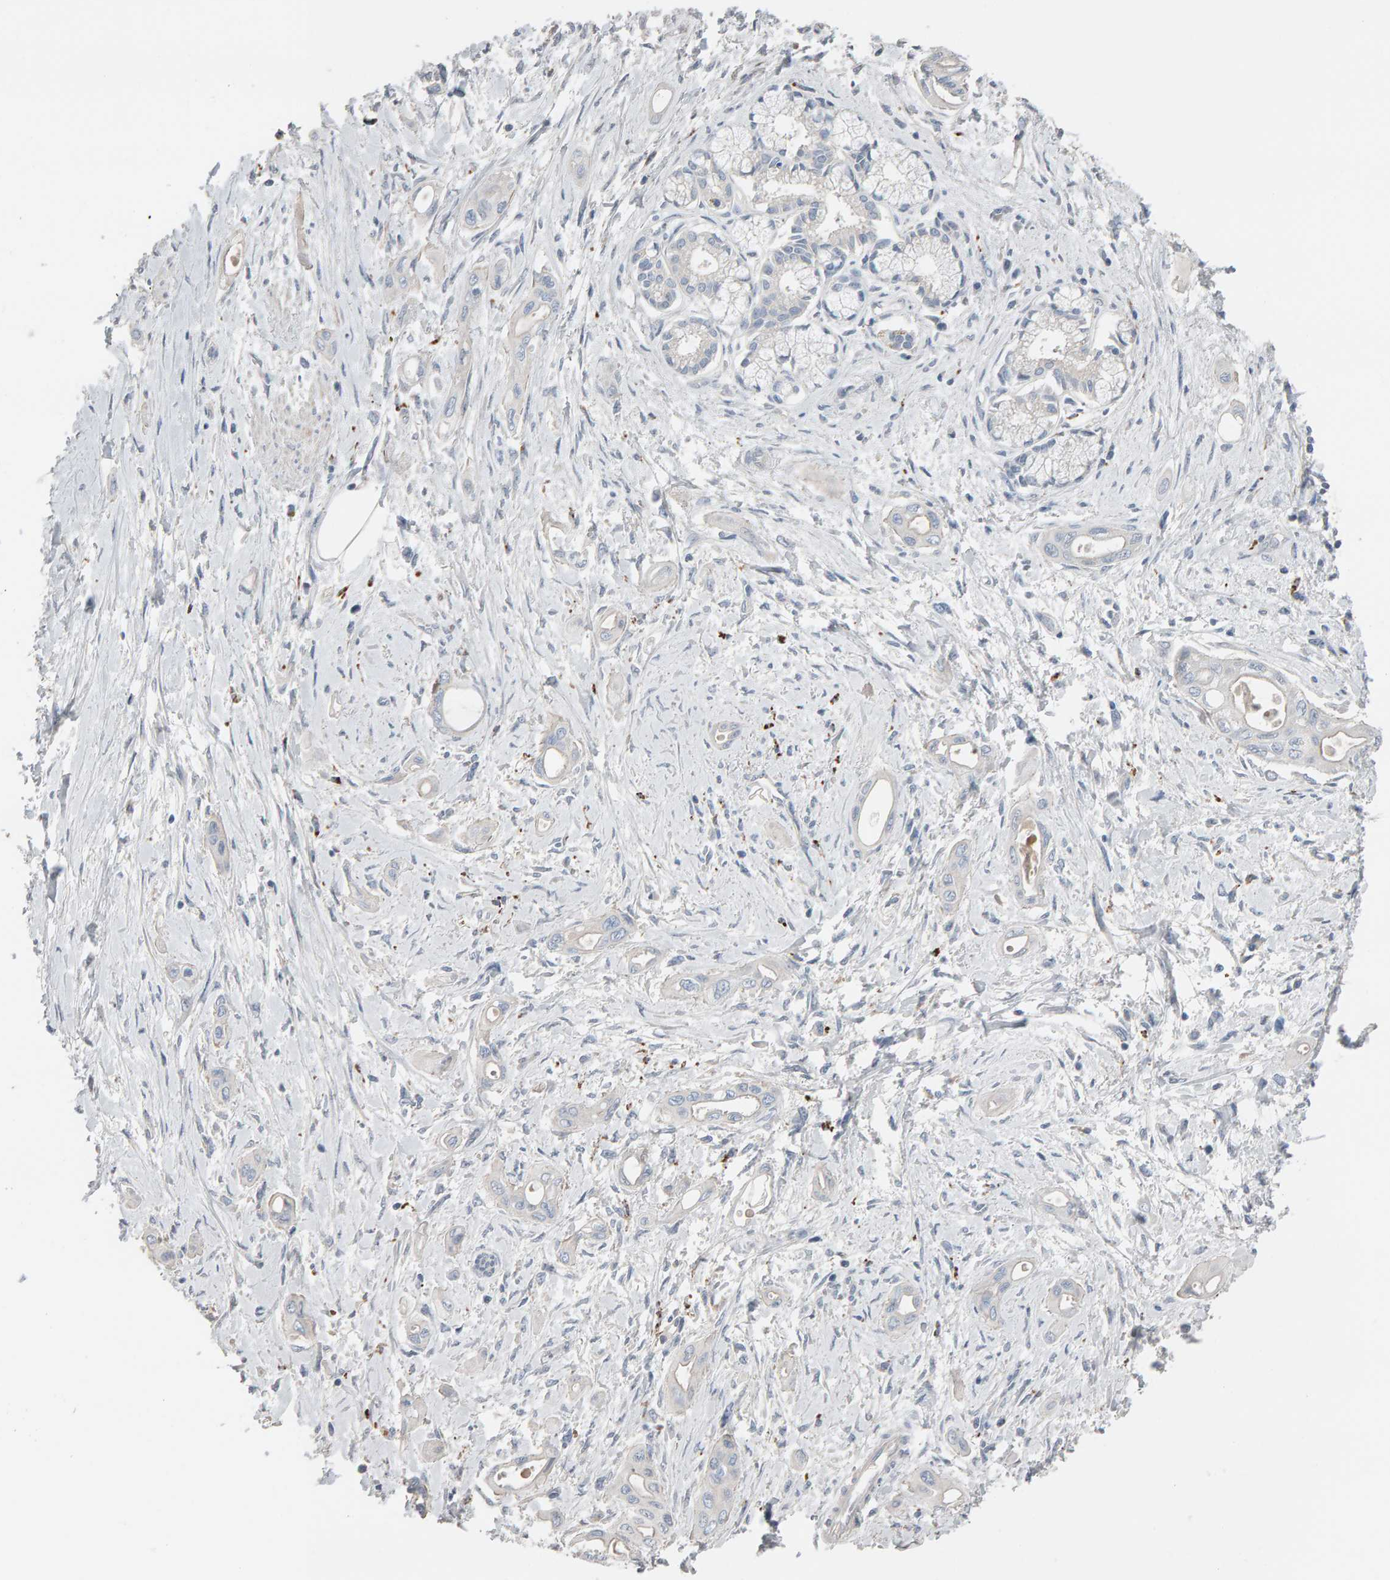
{"staining": {"intensity": "negative", "quantity": "none", "location": "none"}, "tissue": "pancreatic cancer", "cell_type": "Tumor cells", "image_type": "cancer", "snomed": [{"axis": "morphology", "description": "Adenocarcinoma, NOS"}, {"axis": "topography", "description": "Pancreas"}], "caption": "IHC histopathology image of neoplastic tissue: adenocarcinoma (pancreatic) stained with DAB (3,3'-diaminobenzidine) shows no significant protein expression in tumor cells.", "gene": "IPPK", "patient": {"sex": "male", "age": 59}}